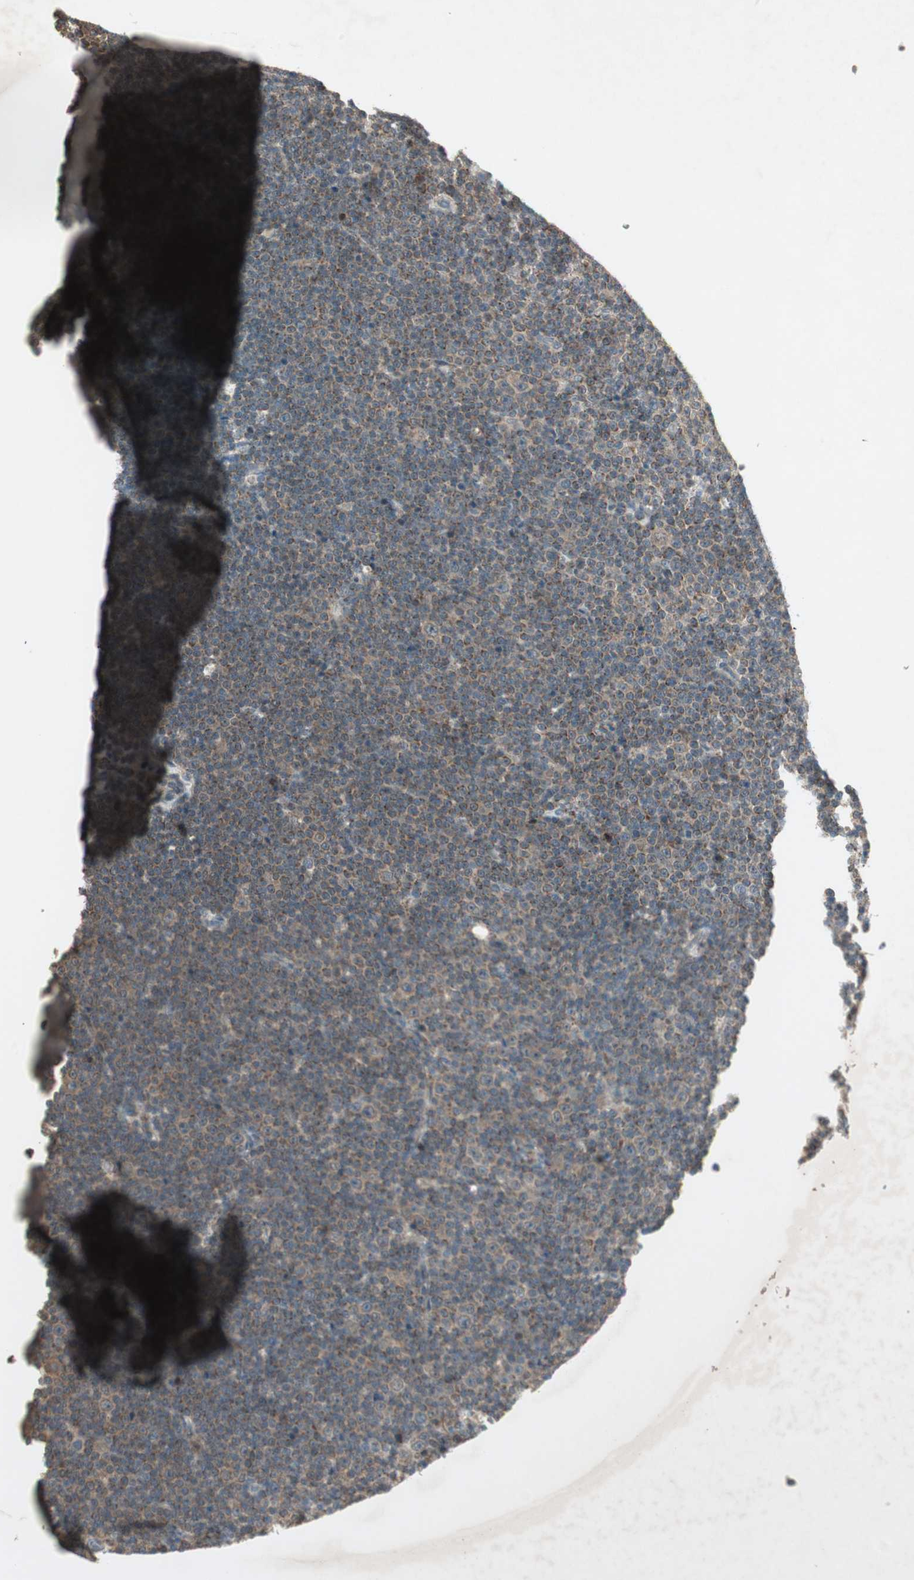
{"staining": {"intensity": "moderate", "quantity": ">75%", "location": "cytoplasmic/membranous"}, "tissue": "lymphoma", "cell_type": "Tumor cells", "image_type": "cancer", "snomed": [{"axis": "morphology", "description": "Malignant lymphoma, non-Hodgkin's type, Low grade"}, {"axis": "topography", "description": "Lymph node"}], "caption": "Human low-grade malignant lymphoma, non-Hodgkin's type stained with a brown dye demonstrates moderate cytoplasmic/membranous positive expression in approximately >75% of tumor cells.", "gene": "USP2", "patient": {"sex": "female", "age": 67}}